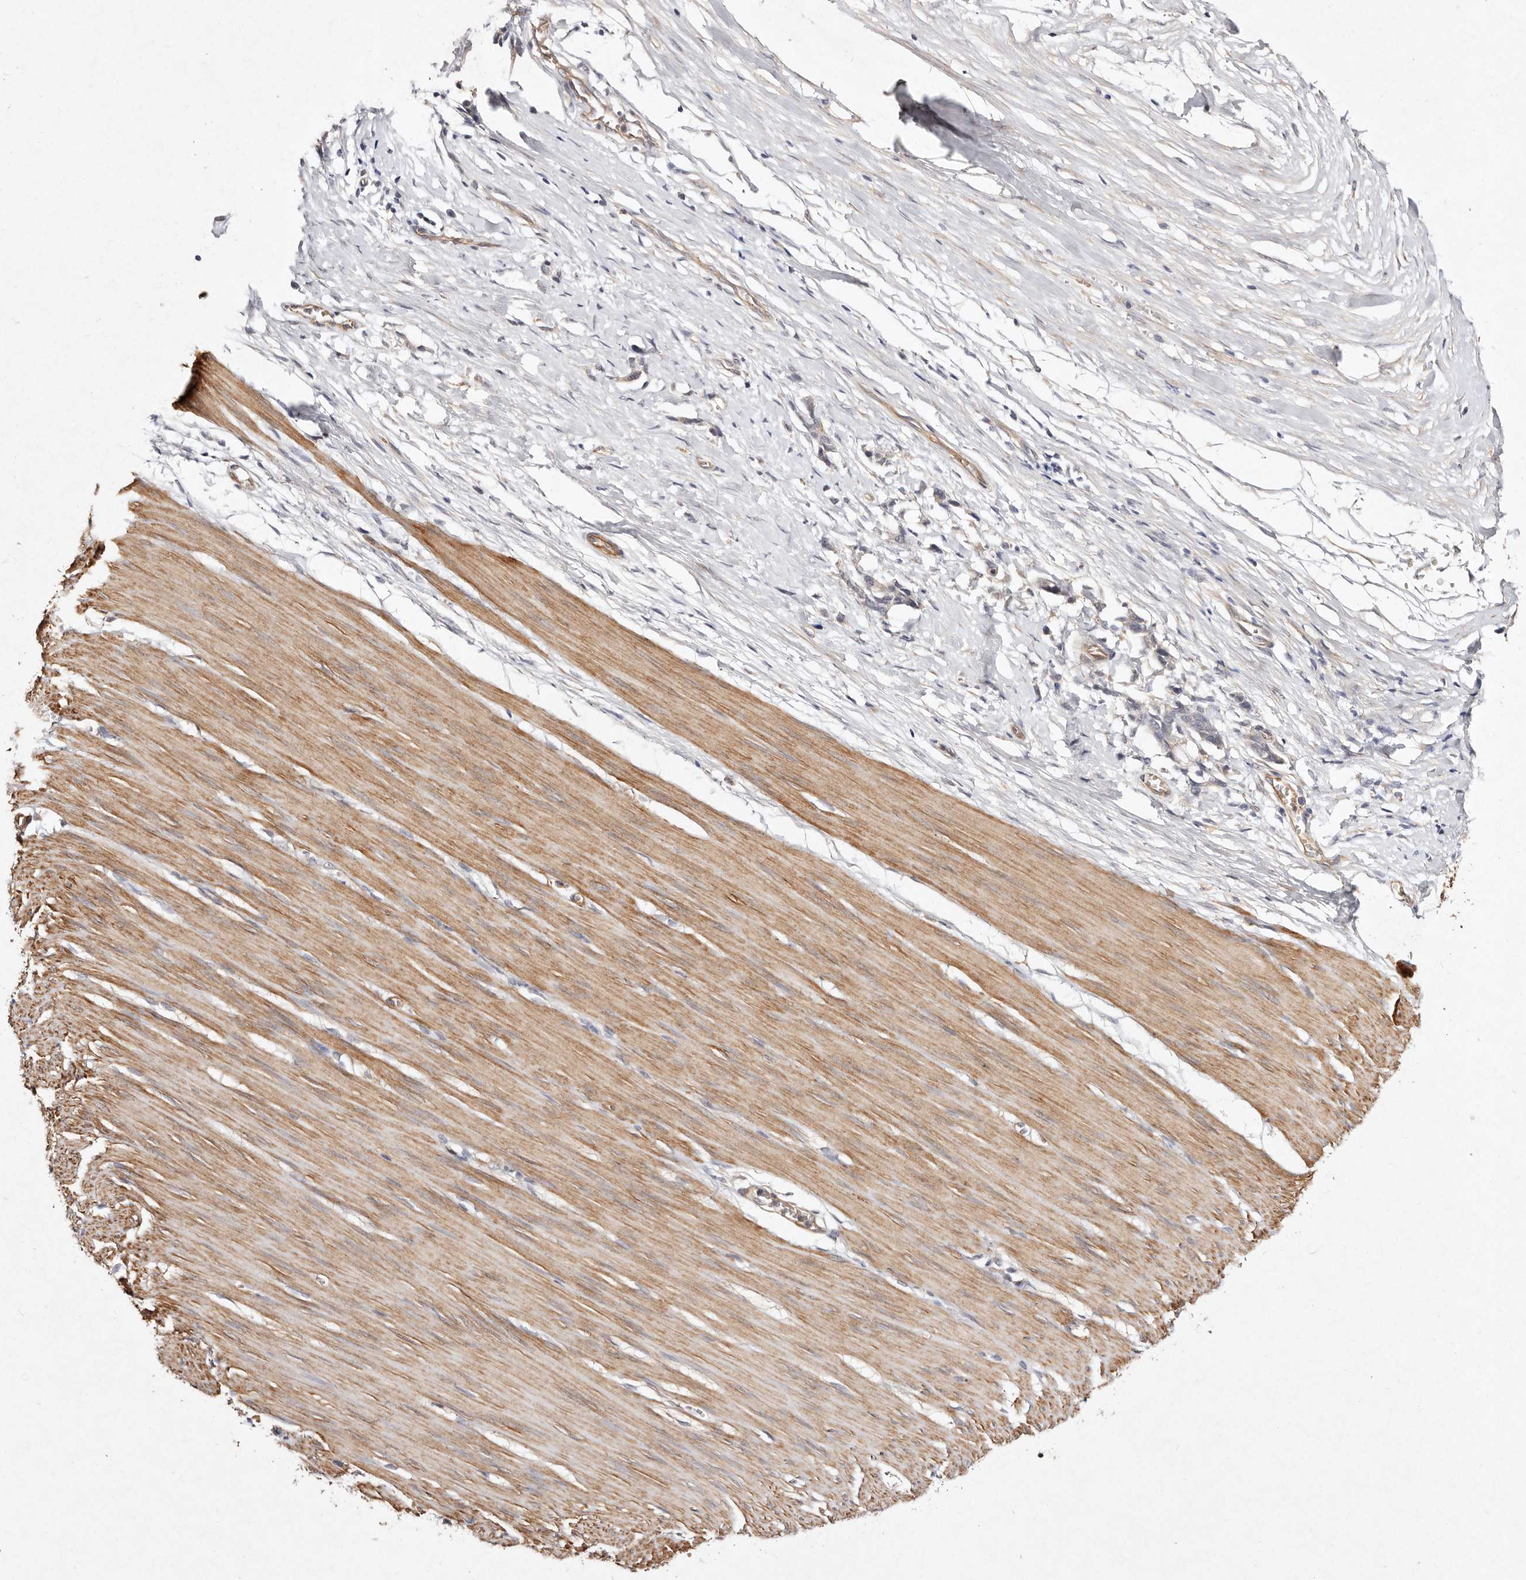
{"staining": {"intensity": "moderate", "quantity": ">75%", "location": "cytoplasmic/membranous"}, "tissue": "smooth muscle", "cell_type": "Smooth muscle cells", "image_type": "normal", "snomed": [{"axis": "morphology", "description": "Normal tissue, NOS"}, {"axis": "morphology", "description": "Adenocarcinoma, NOS"}, {"axis": "topography", "description": "Colon"}, {"axis": "topography", "description": "Peripheral nerve tissue"}], "caption": "Smooth muscle stained for a protein reveals moderate cytoplasmic/membranous positivity in smooth muscle cells. The staining is performed using DAB brown chromogen to label protein expression. The nuclei are counter-stained blue using hematoxylin.", "gene": "MTMR11", "patient": {"sex": "male", "age": 14}}